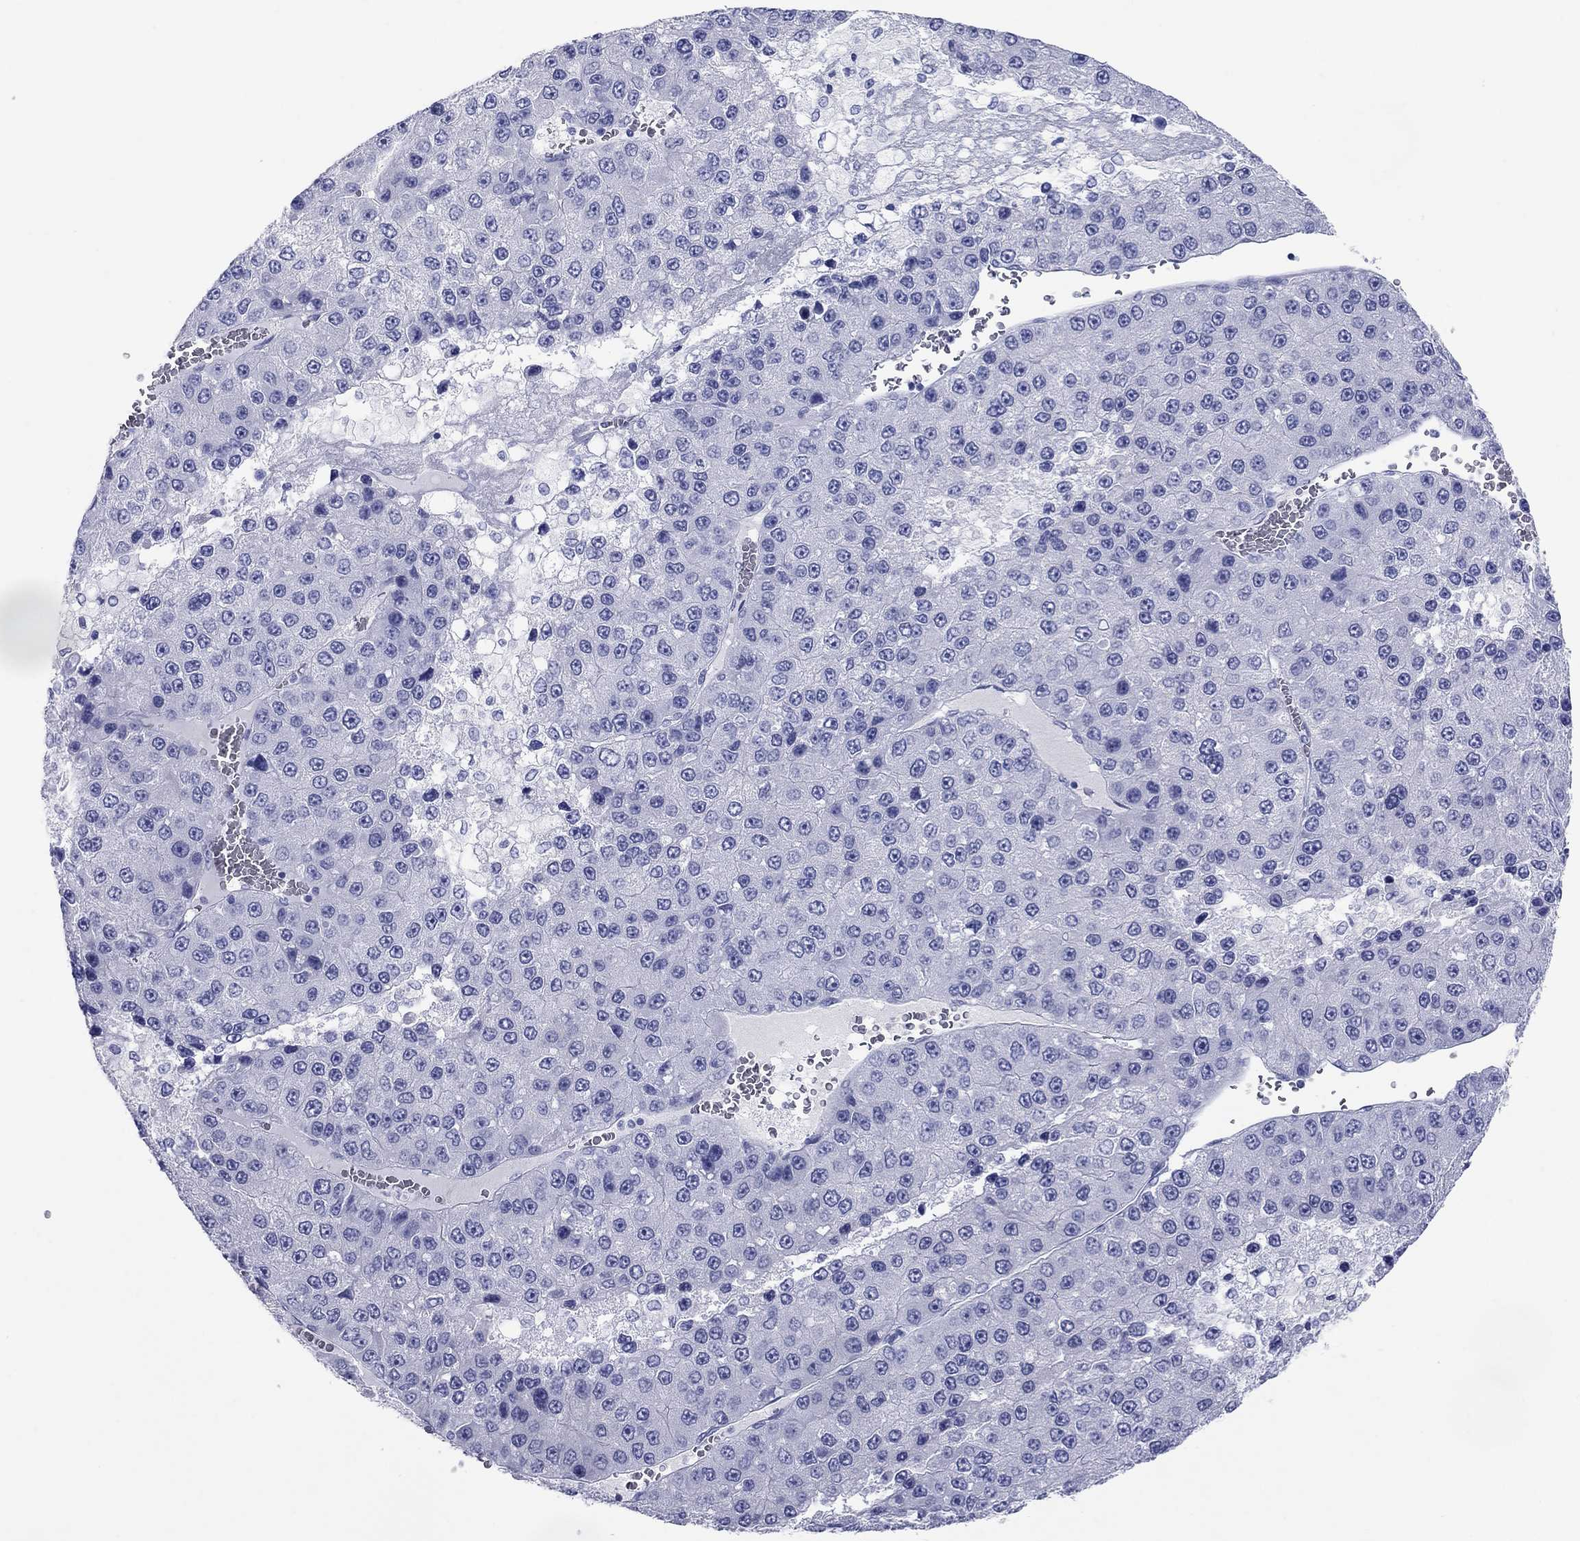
{"staining": {"intensity": "negative", "quantity": "none", "location": "none"}, "tissue": "liver cancer", "cell_type": "Tumor cells", "image_type": "cancer", "snomed": [{"axis": "morphology", "description": "Carcinoma, Hepatocellular, NOS"}, {"axis": "topography", "description": "Liver"}], "caption": "The image demonstrates no staining of tumor cells in hepatocellular carcinoma (liver). (DAB IHC visualized using brightfield microscopy, high magnification).", "gene": "ATP4A", "patient": {"sex": "female", "age": 73}}